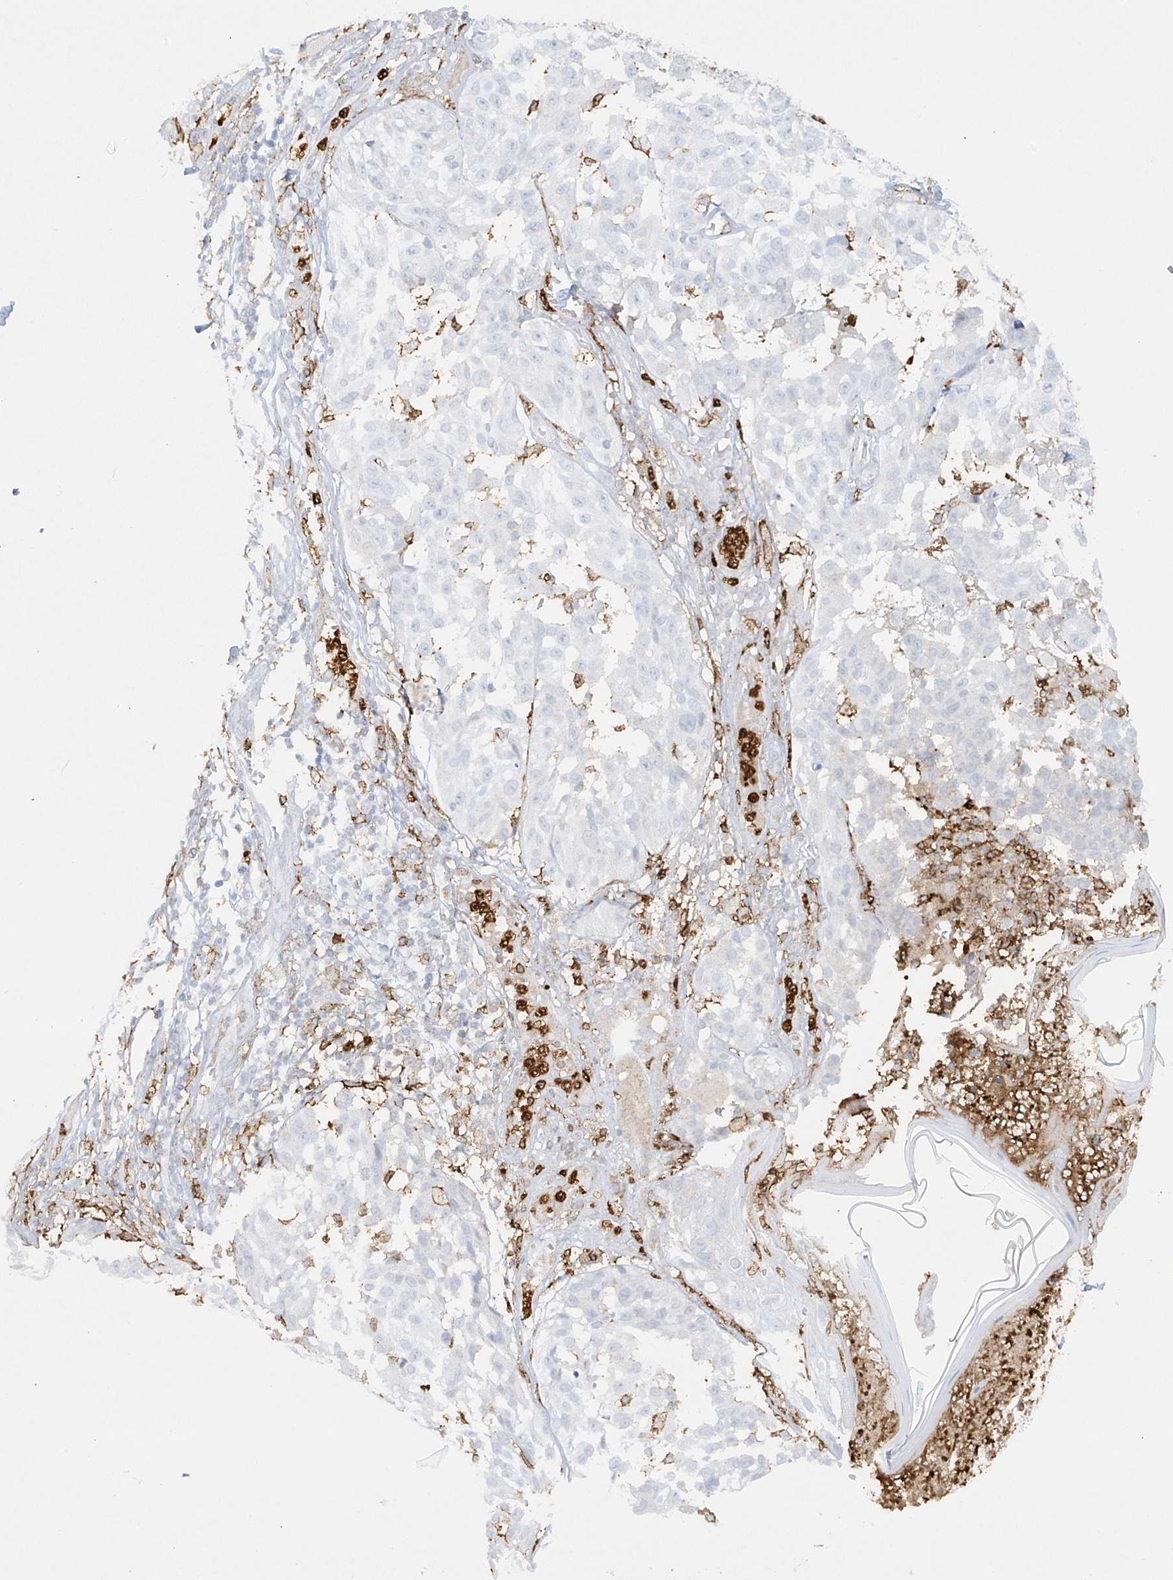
{"staining": {"intensity": "negative", "quantity": "none", "location": "none"}, "tissue": "melanoma", "cell_type": "Tumor cells", "image_type": "cancer", "snomed": [{"axis": "morphology", "description": "Malignant melanoma, NOS"}, {"axis": "topography", "description": "Skin"}], "caption": "Protein analysis of melanoma demonstrates no significant staining in tumor cells.", "gene": "FCGR3A", "patient": {"sex": "female", "age": 46}}